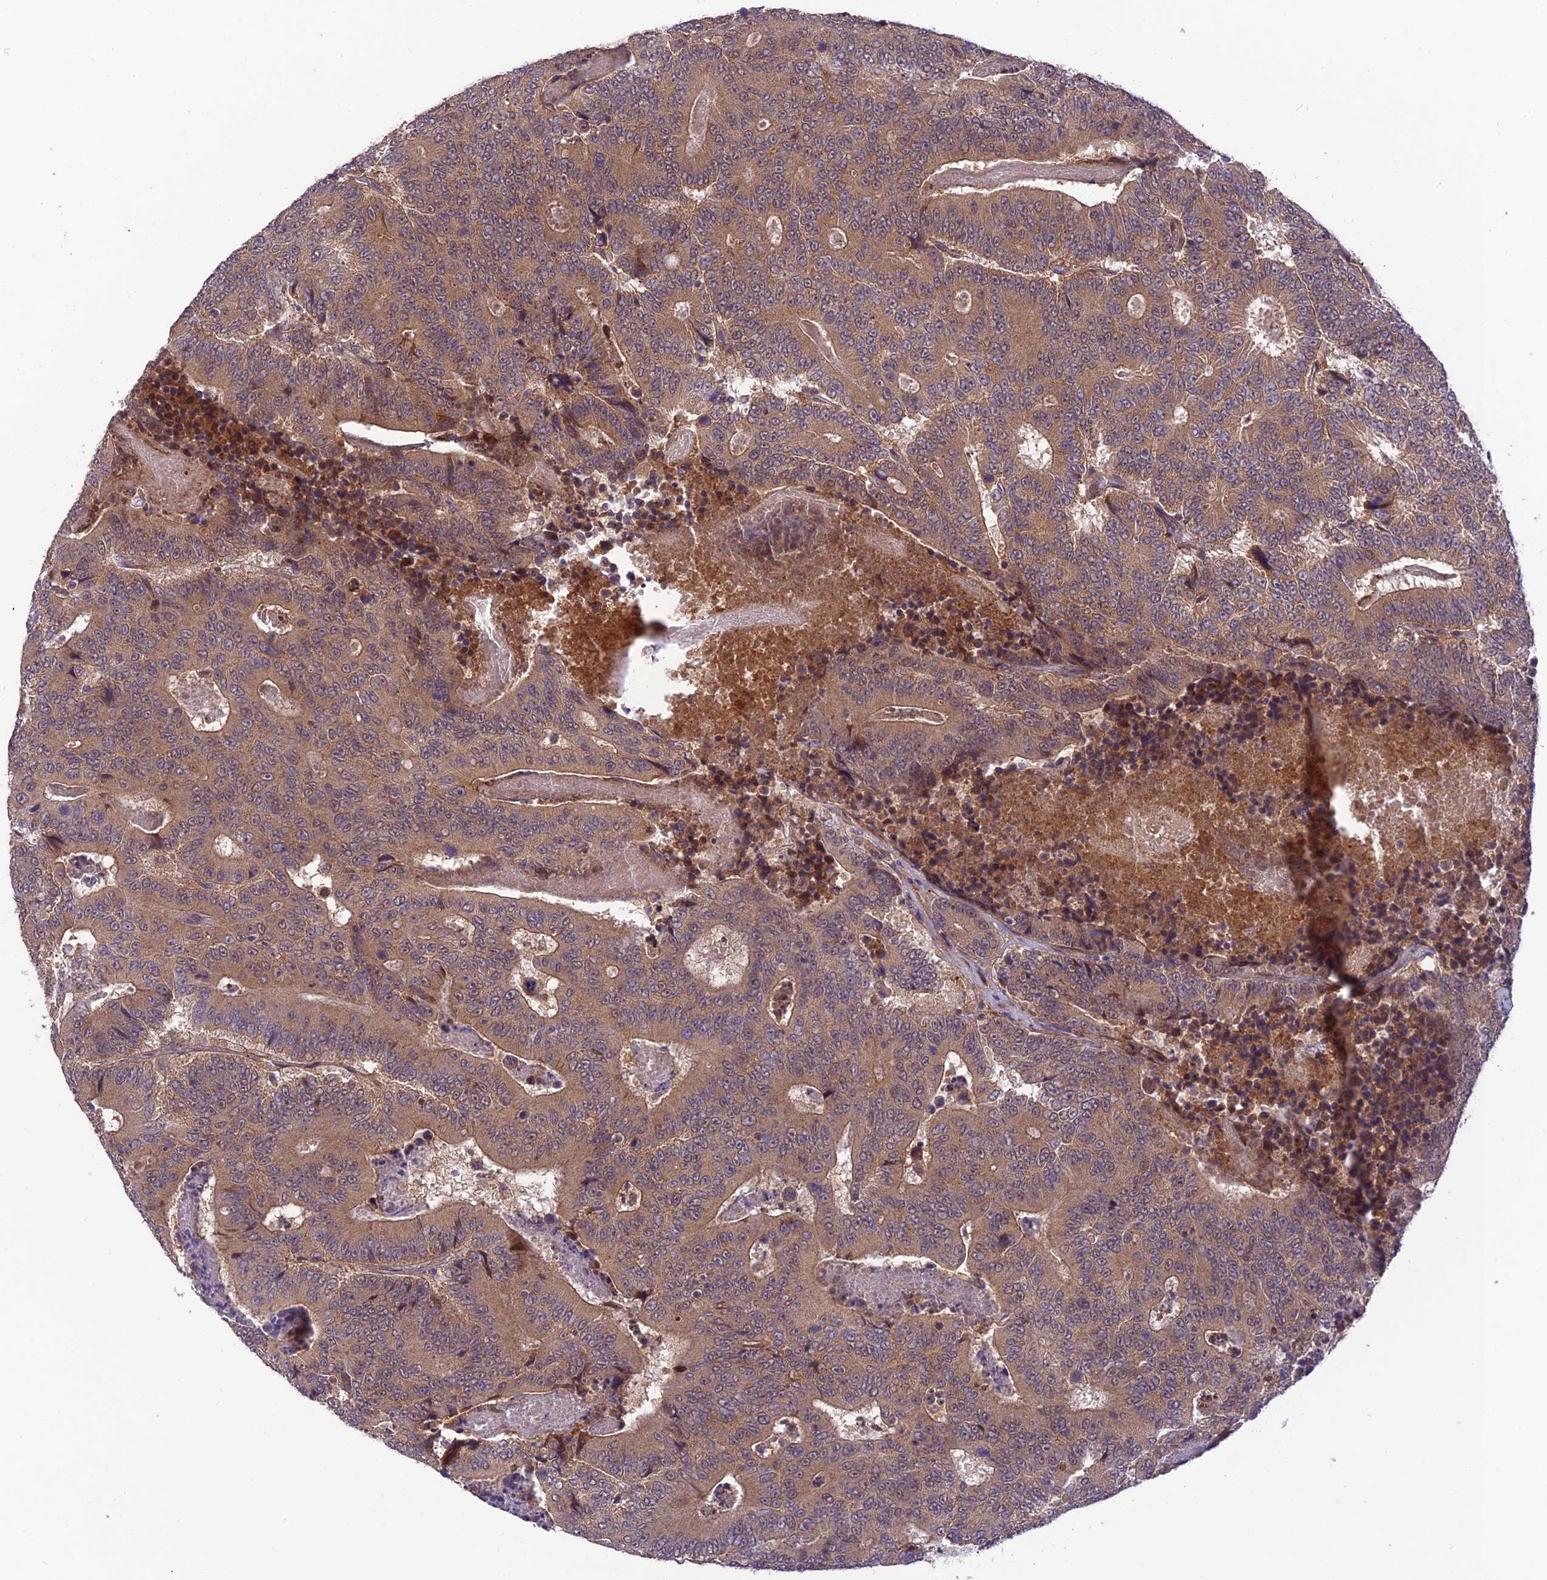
{"staining": {"intensity": "moderate", "quantity": ">75%", "location": "cytoplasmic/membranous"}, "tissue": "colorectal cancer", "cell_type": "Tumor cells", "image_type": "cancer", "snomed": [{"axis": "morphology", "description": "Adenocarcinoma, NOS"}, {"axis": "topography", "description": "Colon"}], "caption": "Human adenocarcinoma (colorectal) stained with a brown dye displays moderate cytoplasmic/membranous positive expression in about >75% of tumor cells.", "gene": "UROS", "patient": {"sex": "male", "age": 83}}